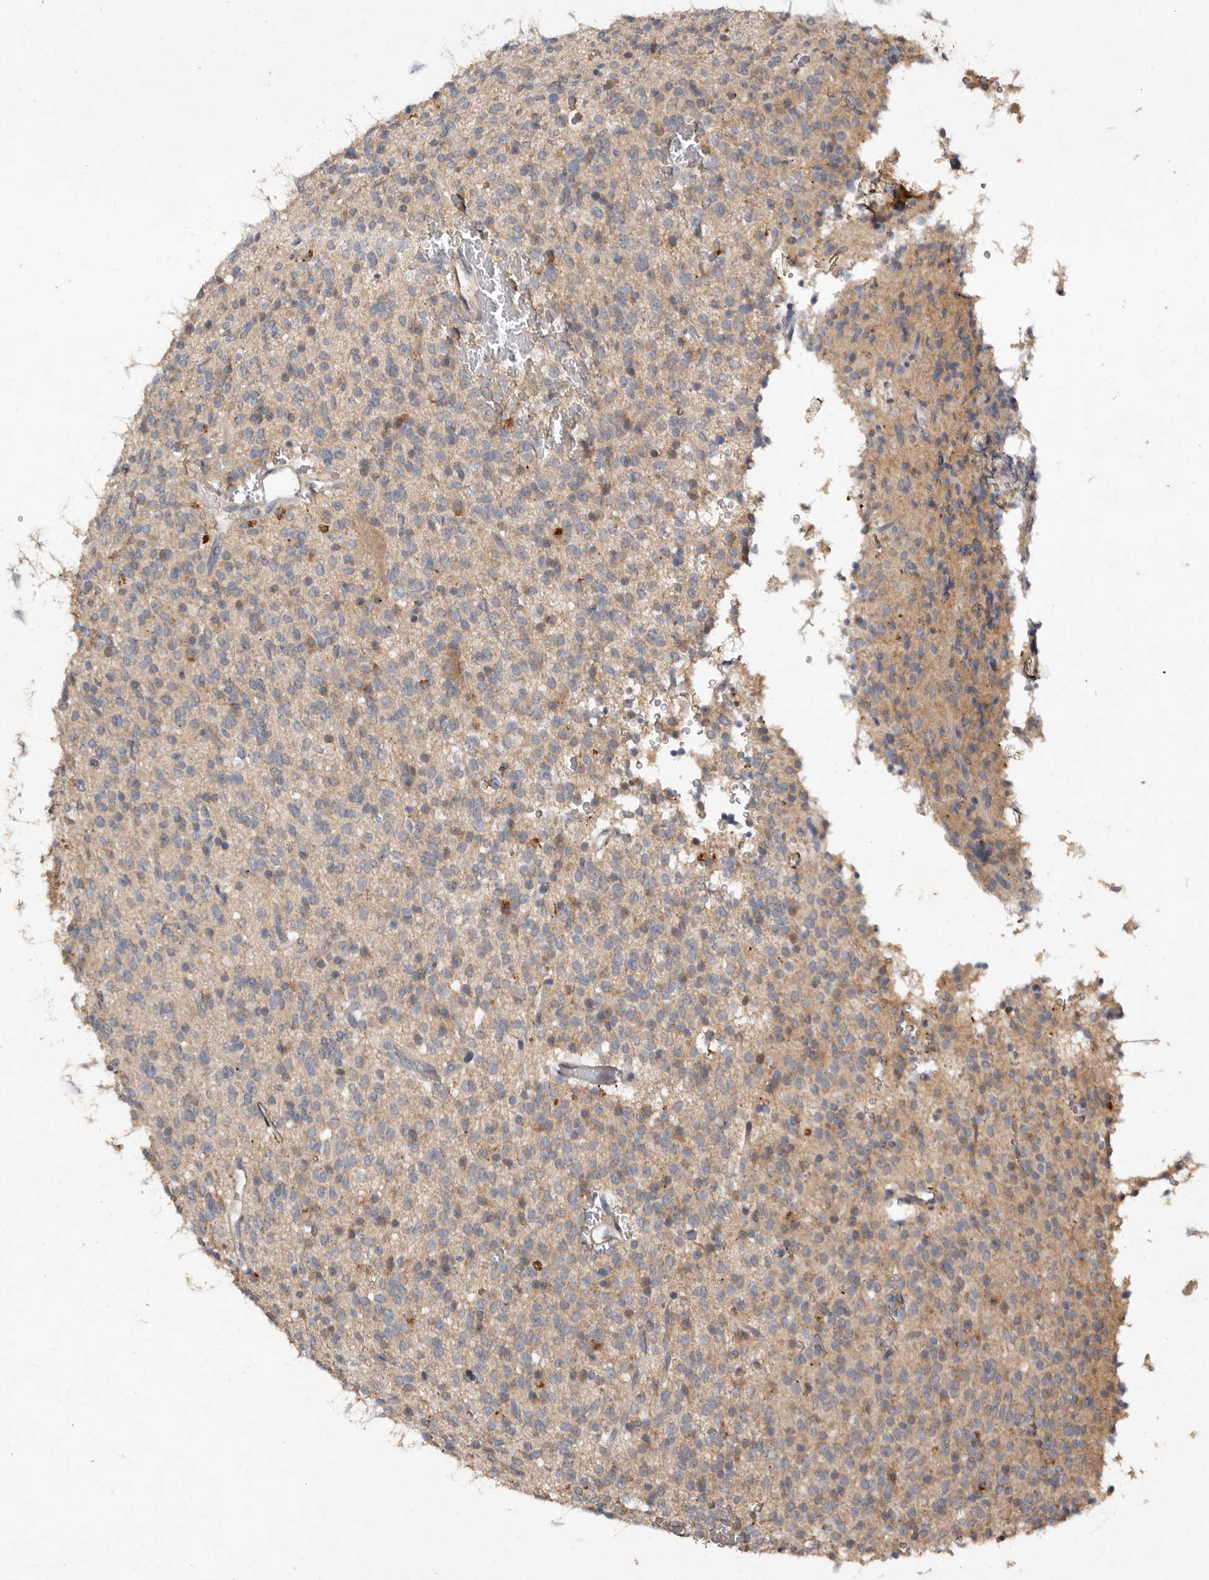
{"staining": {"intensity": "weak", "quantity": "25%-75%", "location": "cytoplasmic/membranous"}, "tissue": "glioma", "cell_type": "Tumor cells", "image_type": "cancer", "snomed": [{"axis": "morphology", "description": "Glioma, malignant, High grade"}, {"axis": "topography", "description": "Brain"}], "caption": "This is a photomicrograph of IHC staining of glioma, which shows weak positivity in the cytoplasmic/membranous of tumor cells.", "gene": "EDEM1", "patient": {"sex": "male", "age": 34}}